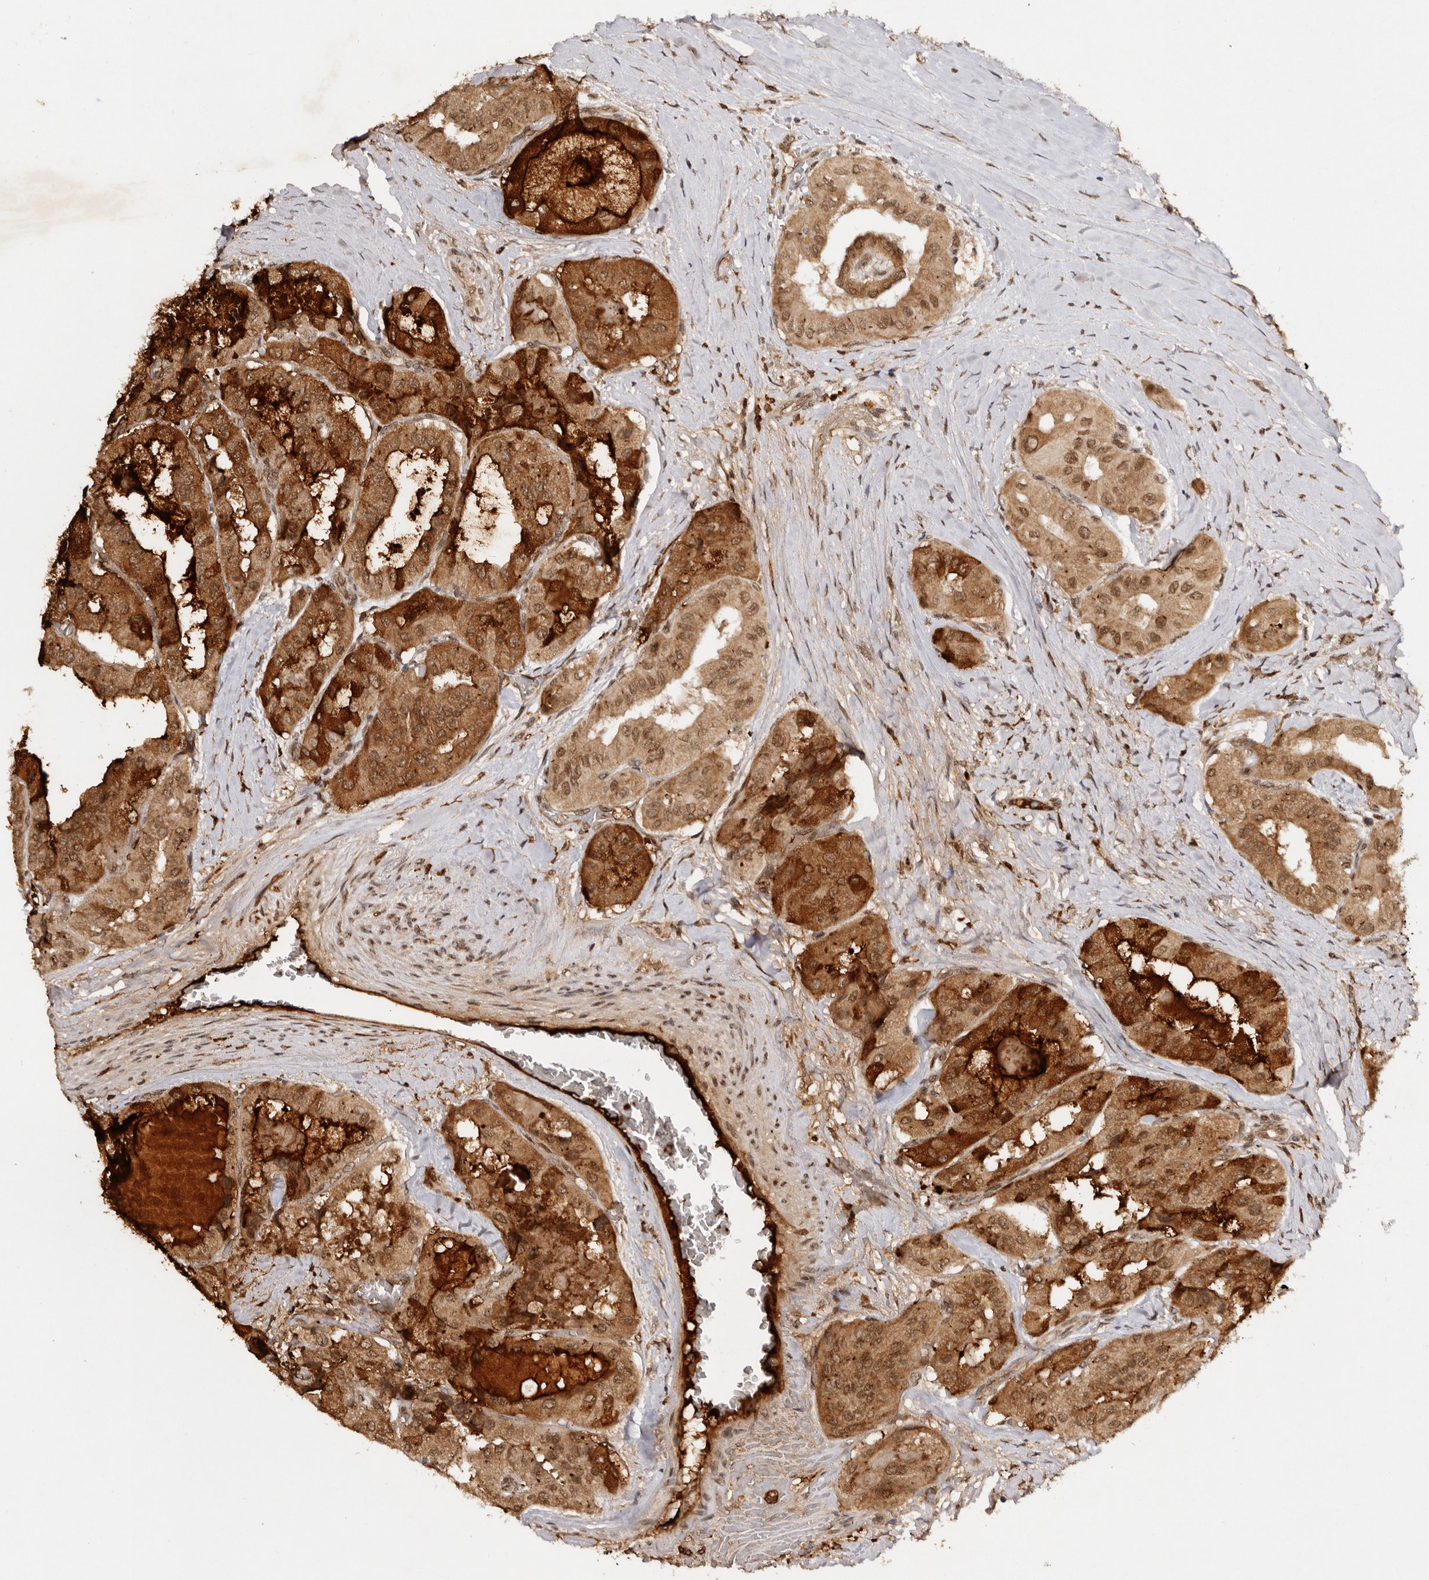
{"staining": {"intensity": "strong", "quantity": ">75%", "location": "cytoplasmic/membranous,nuclear"}, "tissue": "thyroid cancer", "cell_type": "Tumor cells", "image_type": "cancer", "snomed": [{"axis": "morphology", "description": "Papillary adenocarcinoma, NOS"}, {"axis": "topography", "description": "Thyroid gland"}], "caption": "DAB immunohistochemical staining of human thyroid cancer shows strong cytoplasmic/membranous and nuclear protein expression in about >75% of tumor cells.", "gene": "TARS2", "patient": {"sex": "female", "age": 59}}